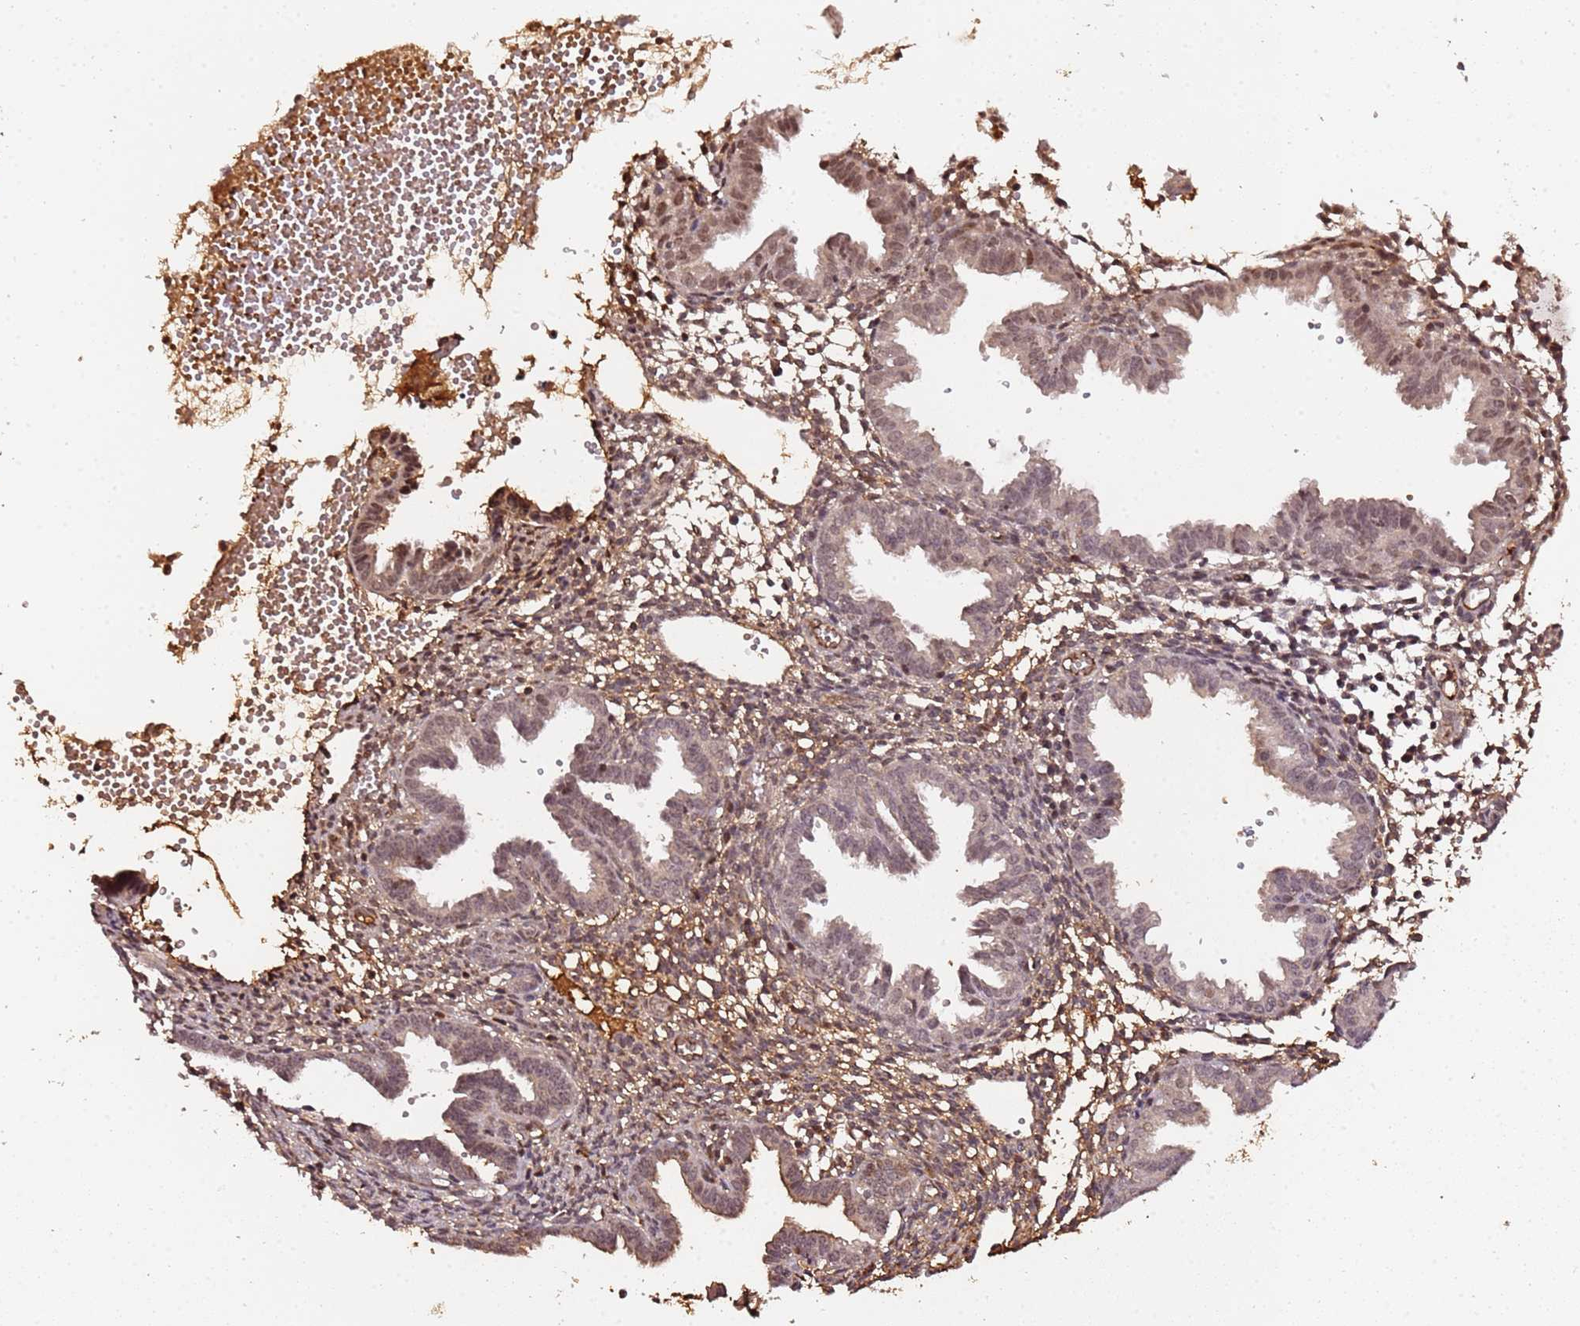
{"staining": {"intensity": "moderate", "quantity": ">75%", "location": "cytoplasmic/membranous,nuclear"}, "tissue": "endometrium", "cell_type": "Cells in endometrial stroma", "image_type": "normal", "snomed": [{"axis": "morphology", "description": "Normal tissue, NOS"}, {"axis": "topography", "description": "Endometrium"}], "caption": "Protein staining displays moderate cytoplasmic/membranous,nuclear expression in about >75% of cells in endometrial stroma in benign endometrium. The staining is performed using DAB brown chromogen to label protein expression. The nuclei are counter-stained blue using hematoxylin.", "gene": "COL1A2", "patient": {"sex": "female", "age": 33}}